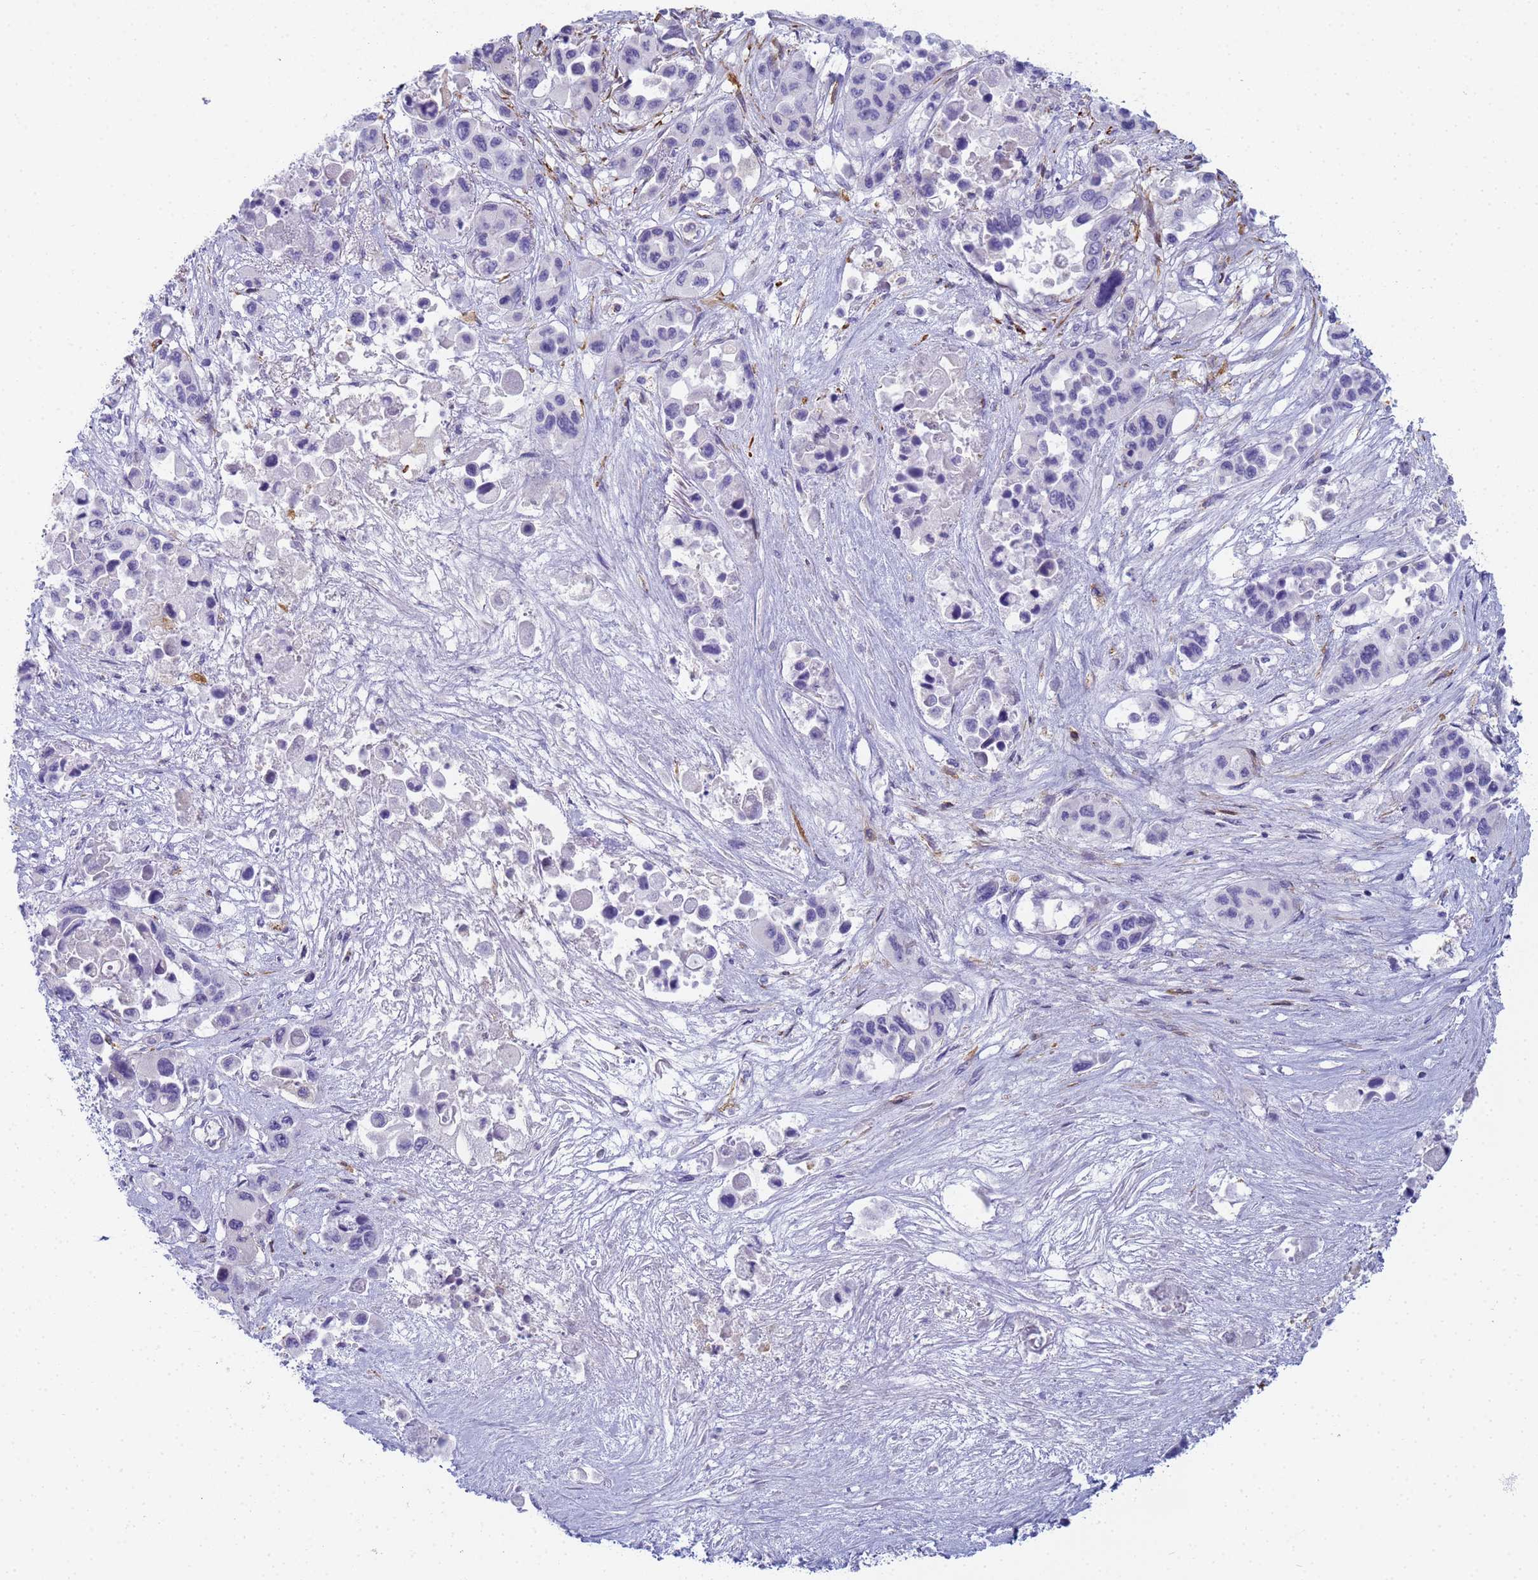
{"staining": {"intensity": "negative", "quantity": "none", "location": "none"}, "tissue": "pancreatic cancer", "cell_type": "Tumor cells", "image_type": "cancer", "snomed": [{"axis": "morphology", "description": "Adenocarcinoma, NOS"}, {"axis": "topography", "description": "Pancreas"}], "caption": "Immunohistochemical staining of adenocarcinoma (pancreatic) displays no significant staining in tumor cells.", "gene": "CR1", "patient": {"sex": "male", "age": 92}}